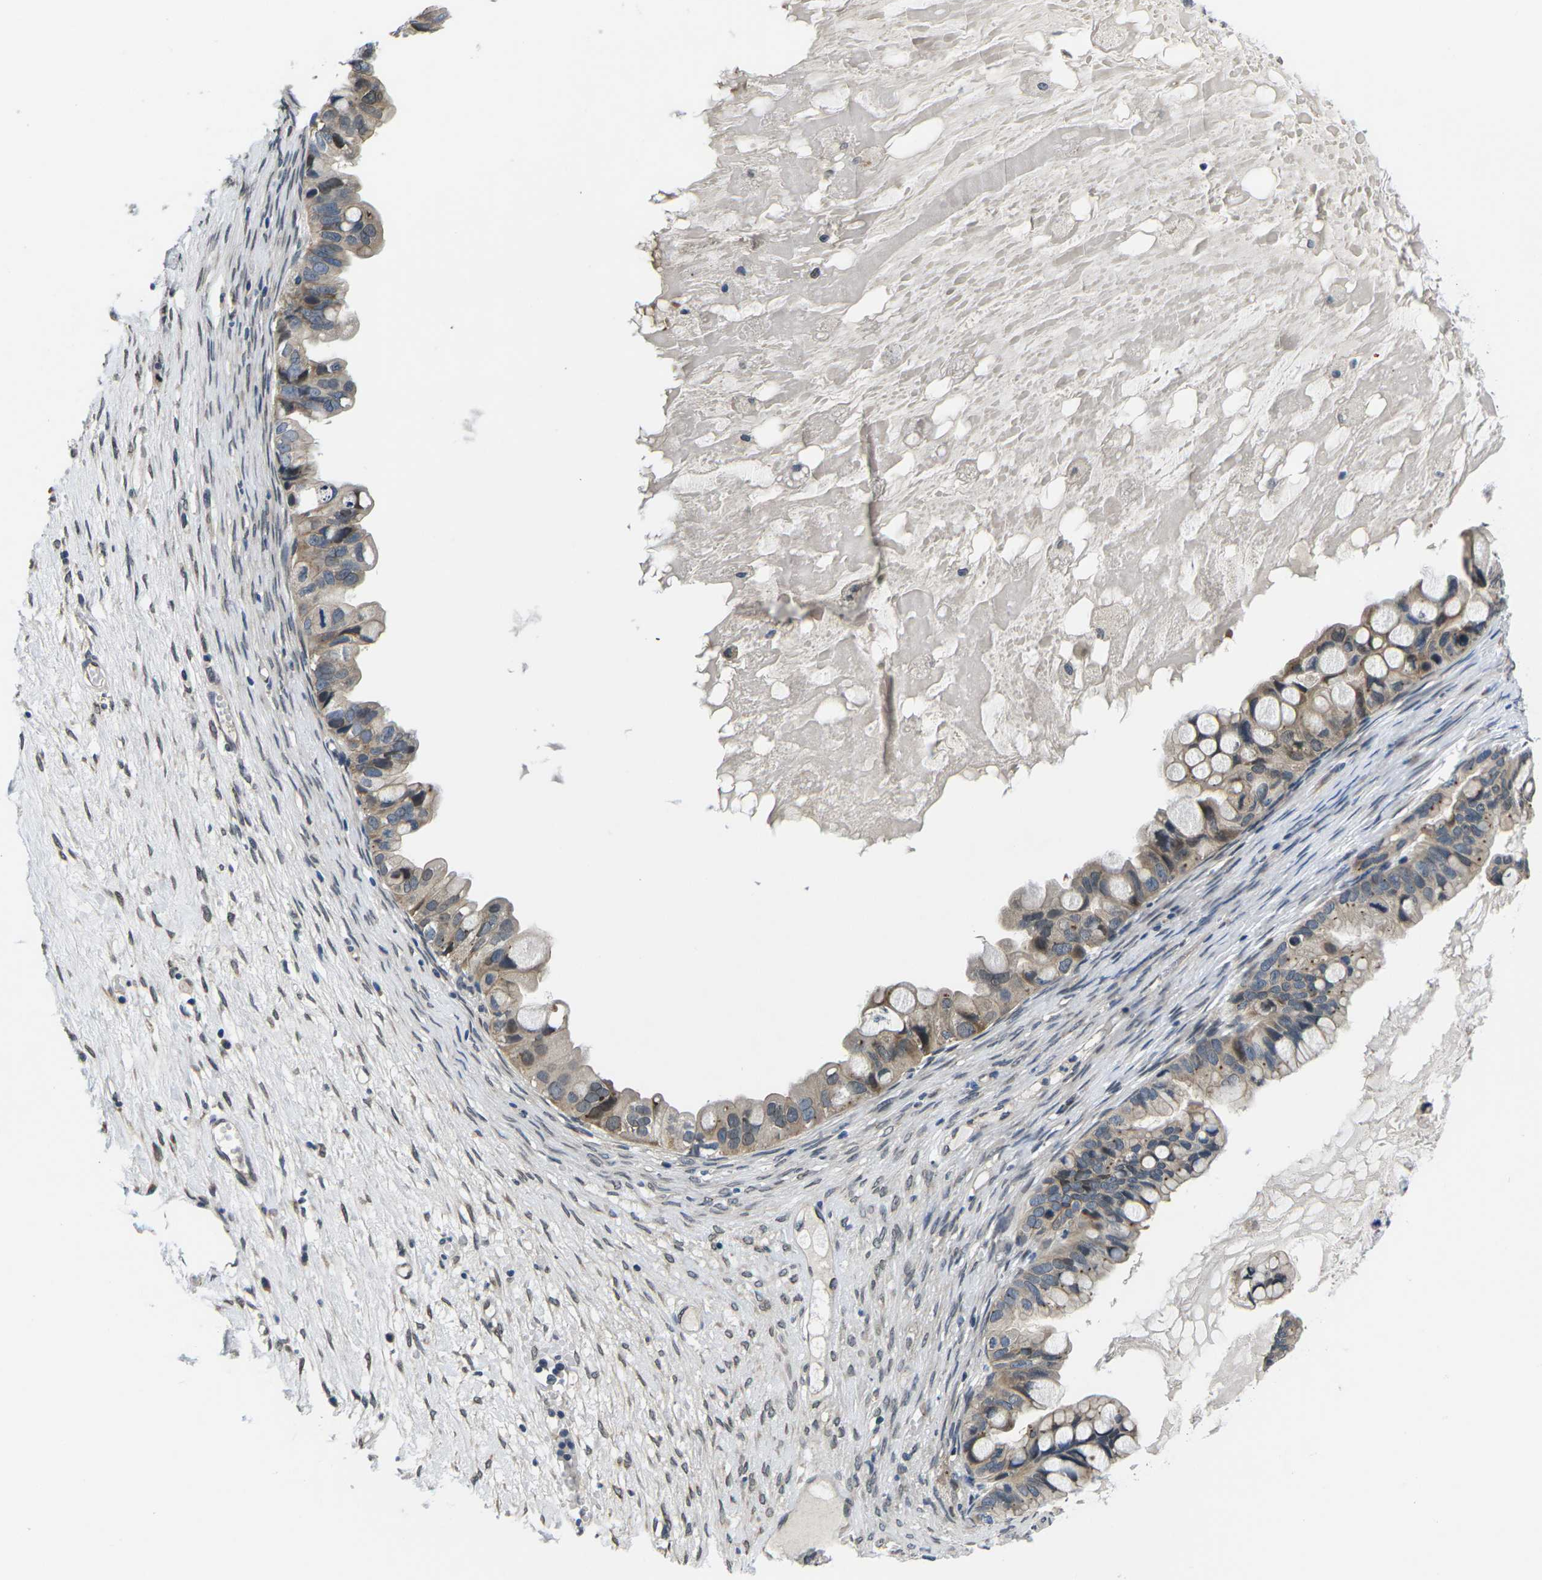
{"staining": {"intensity": "weak", "quantity": "25%-75%", "location": "cytoplasmic/membranous"}, "tissue": "ovarian cancer", "cell_type": "Tumor cells", "image_type": "cancer", "snomed": [{"axis": "morphology", "description": "Cystadenocarcinoma, mucinous, NOS"}, {"axis": "topography", "description": "Ovary"}], "caption": "A histopathology image of ovarian mucinous cystadenocarcinoma stained for a protein reveals weak cytoplasmic/membranous brown staining in tumor cells.", "gene": "SNX10", "patient": {"sex": "female", "age": 80}}